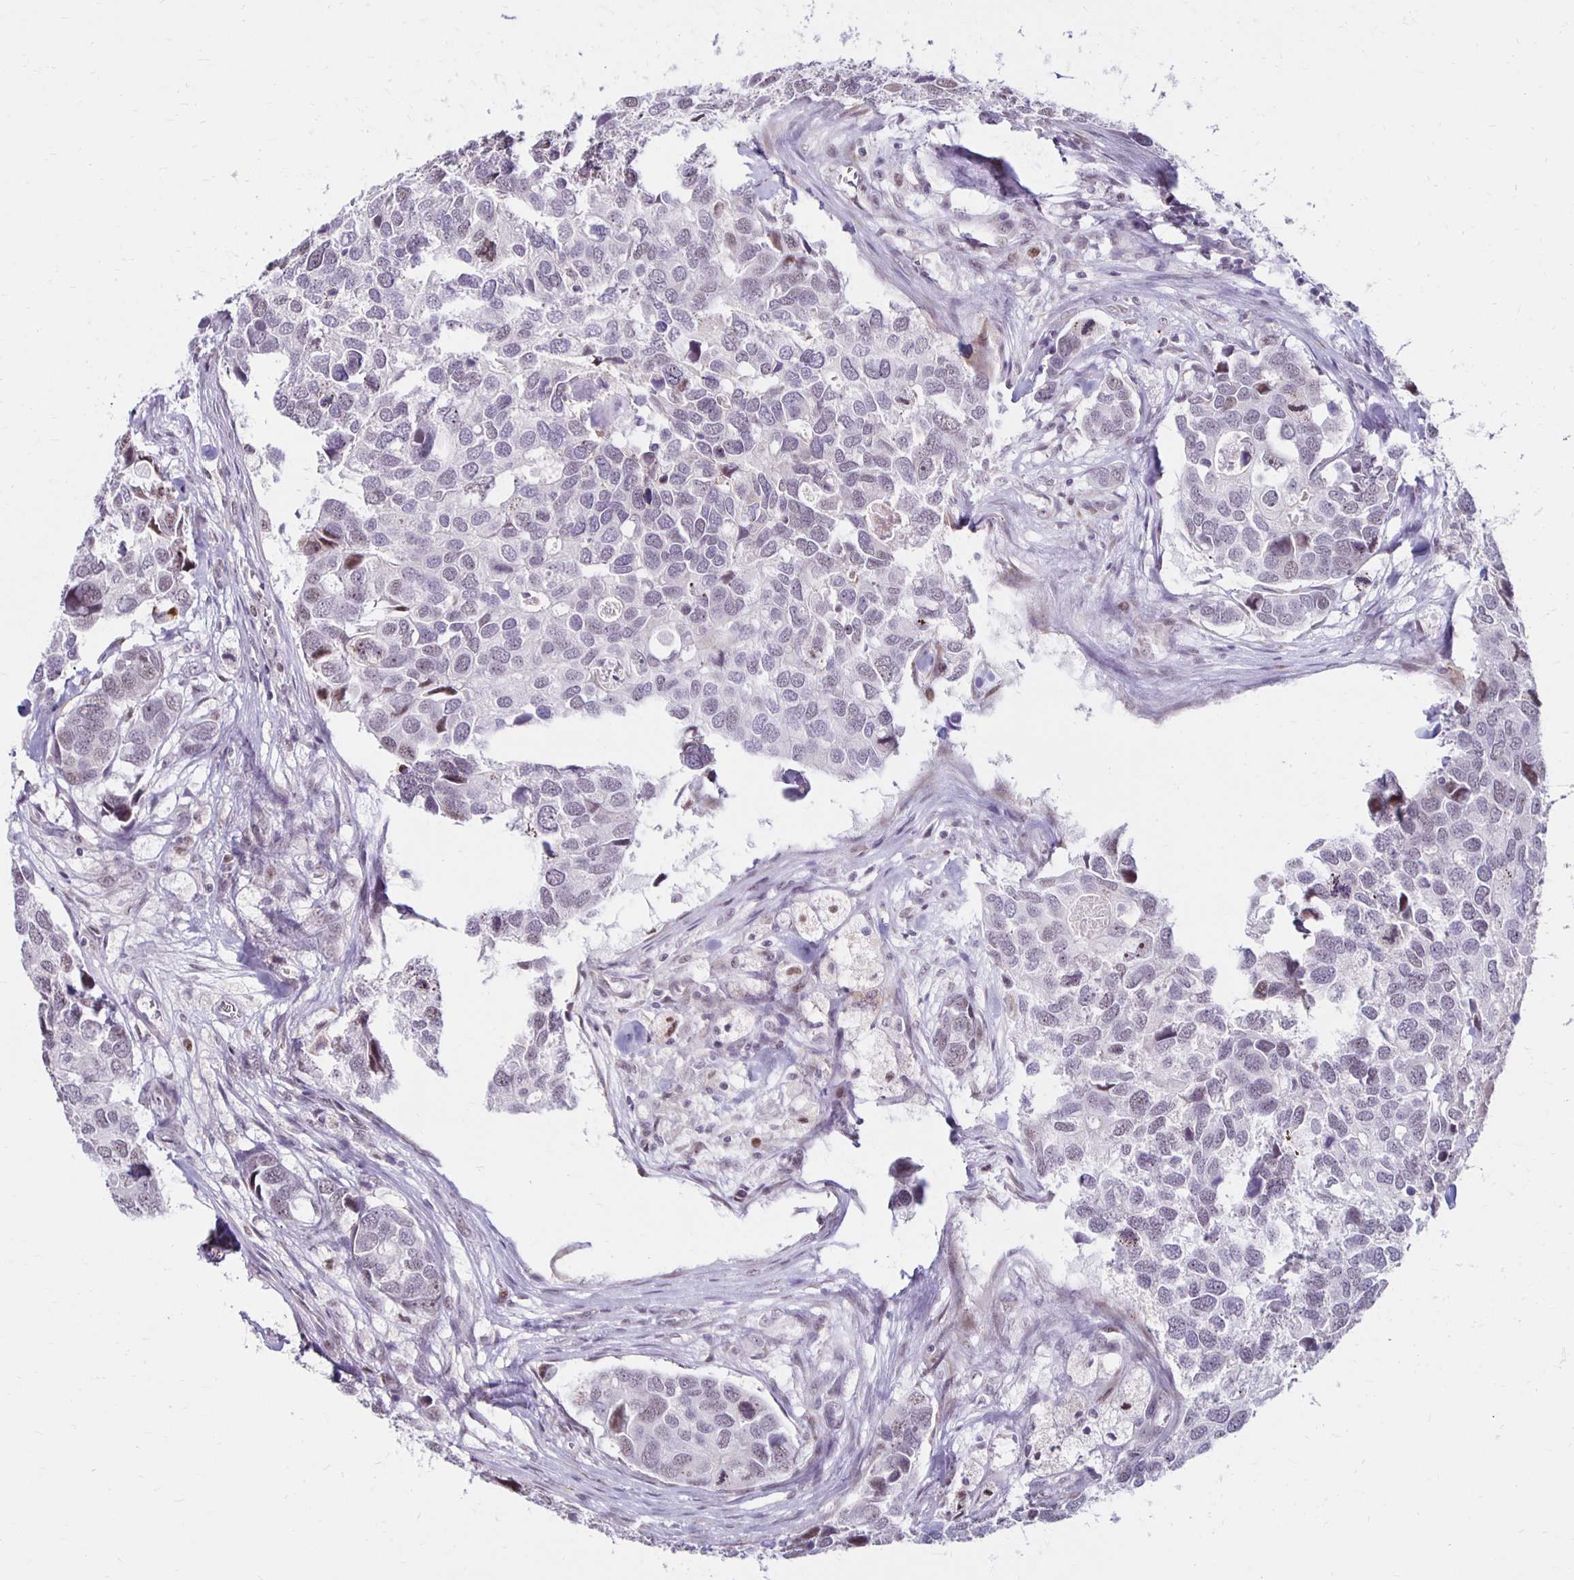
{"staining": {"intensity": "negative", "quantity": "none", "location": "none"}, "tissue": "breast cancer", "cell_type": "Tumor cells", "image_type": "cancer", "snomed": [{"axis": "morphology", "description": "Duct carcinoma"}, {"axis": "topography", "description": "Breast"}], "caption": "The histopathology image exhibits no staining of tumor cells in breast cancer.", "gene": "DAGLA", "patient": {"sex": "female", "age": 83}}